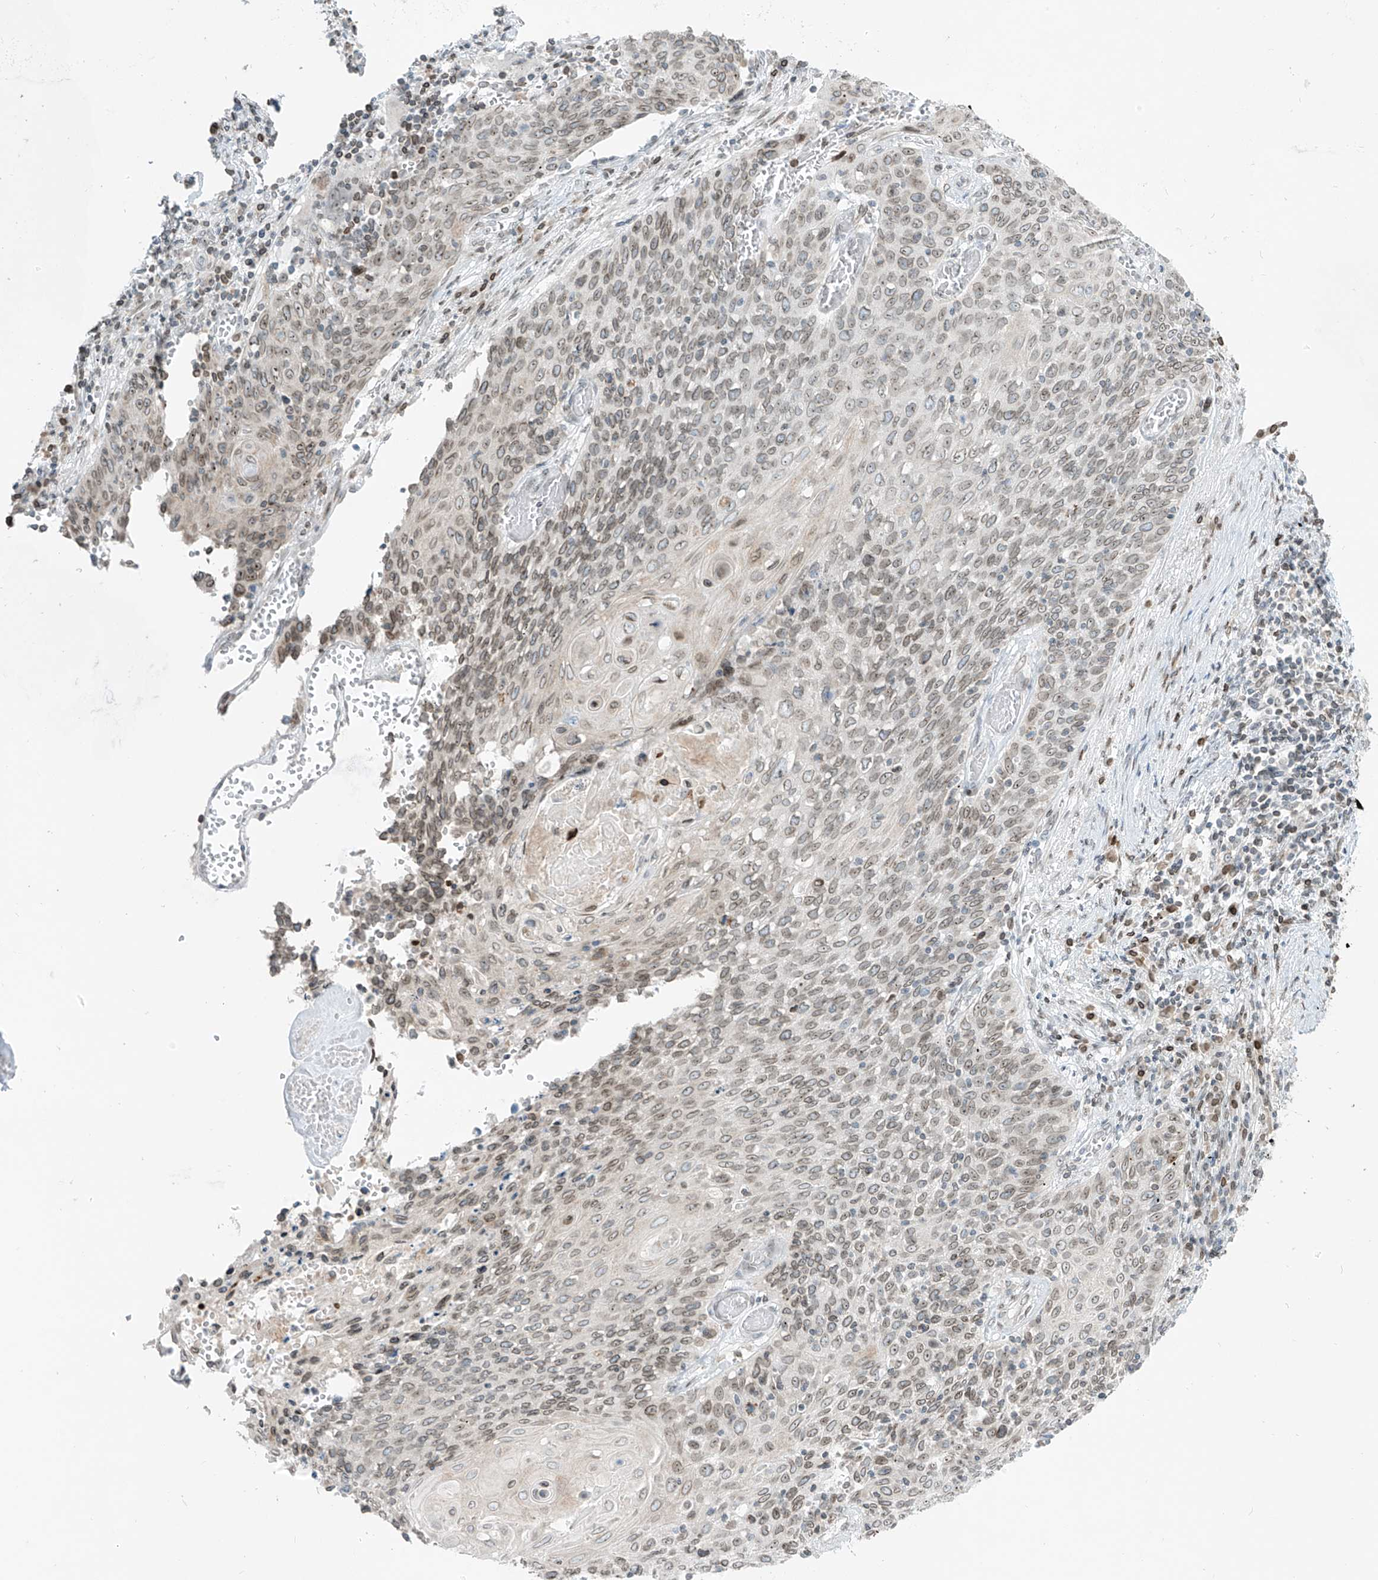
{"staining": {"intensity": "weak", "quantity": "25%-75%", "location": "cytoplasmic/membranous,nuclear"}, "tissue": "cervical cancer", "cell_type": "Tumor cells", "image_type": "cancer", "snomed": [{"axis": "morphology", "description": "Squamous cell carcinoma, NOS"}, {"axis": "topography", "description": "Cervix"}], "caption": "Immunohistochemical staining of human cervical cancer displays weak cytoplasmic/membranous and nuclear protein positivity in about 25%-75% of tumor cells.", "gene": "SAMD15", "patient": {"sex": "female", "age": 39}}